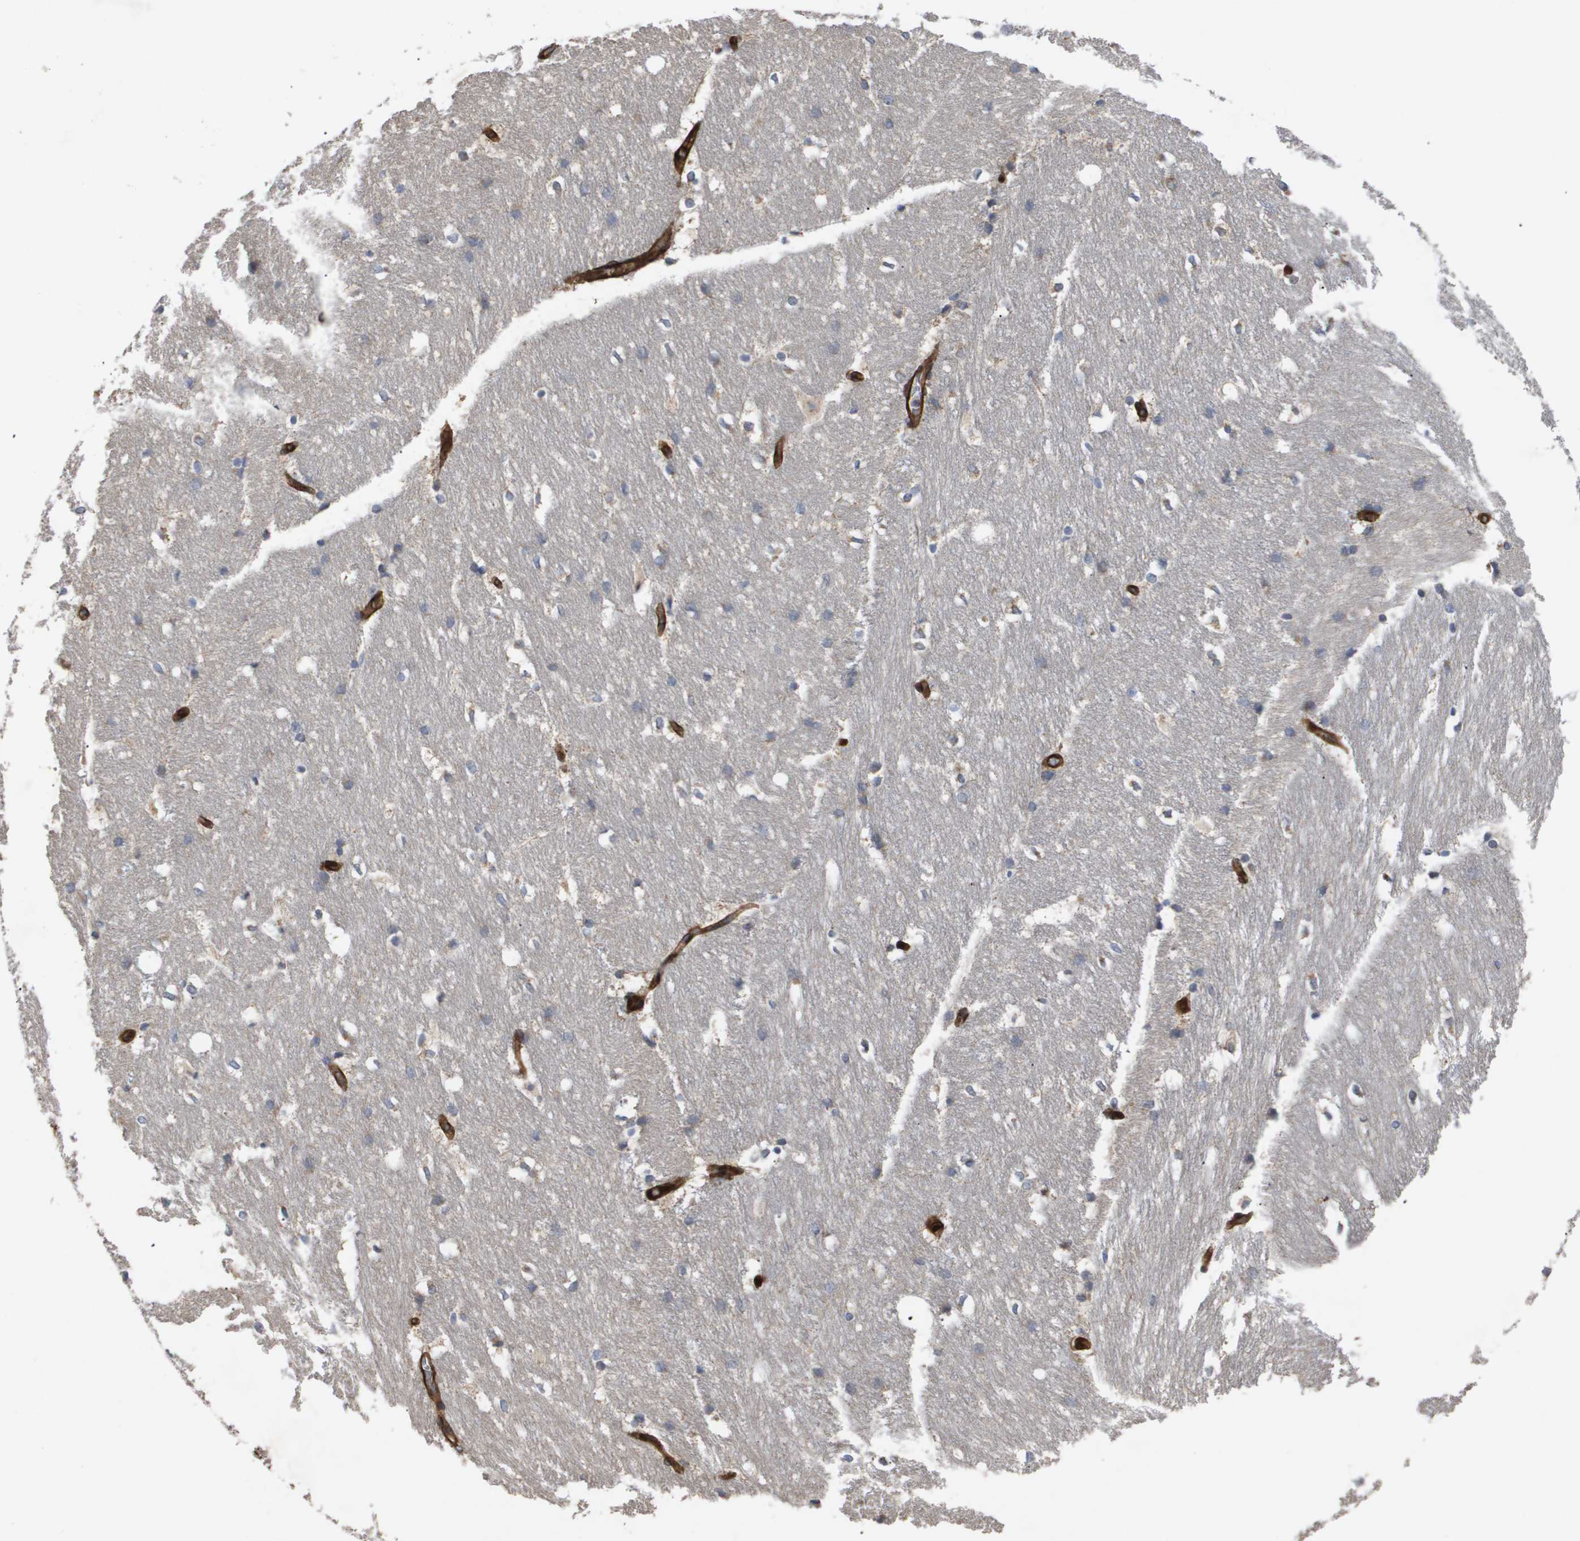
{"staining": {"intensity": "negative", "quantity": "none", "location": "none"}, "tissue": "hippocampus", "cell_type": "Glial cells", "image_type": "normal", "snomed": [{"axis": "morphology", "description": "Normal tissue, NOS"}, {"axis": "topography", "description": "Hippocampus"}], "caption": "DAB immunohistochemical staining of benign hippocampus exhibits no significant staining in glial cells.", "gene": "TNS1", "patient": {"sex": "female", "age": 19}}